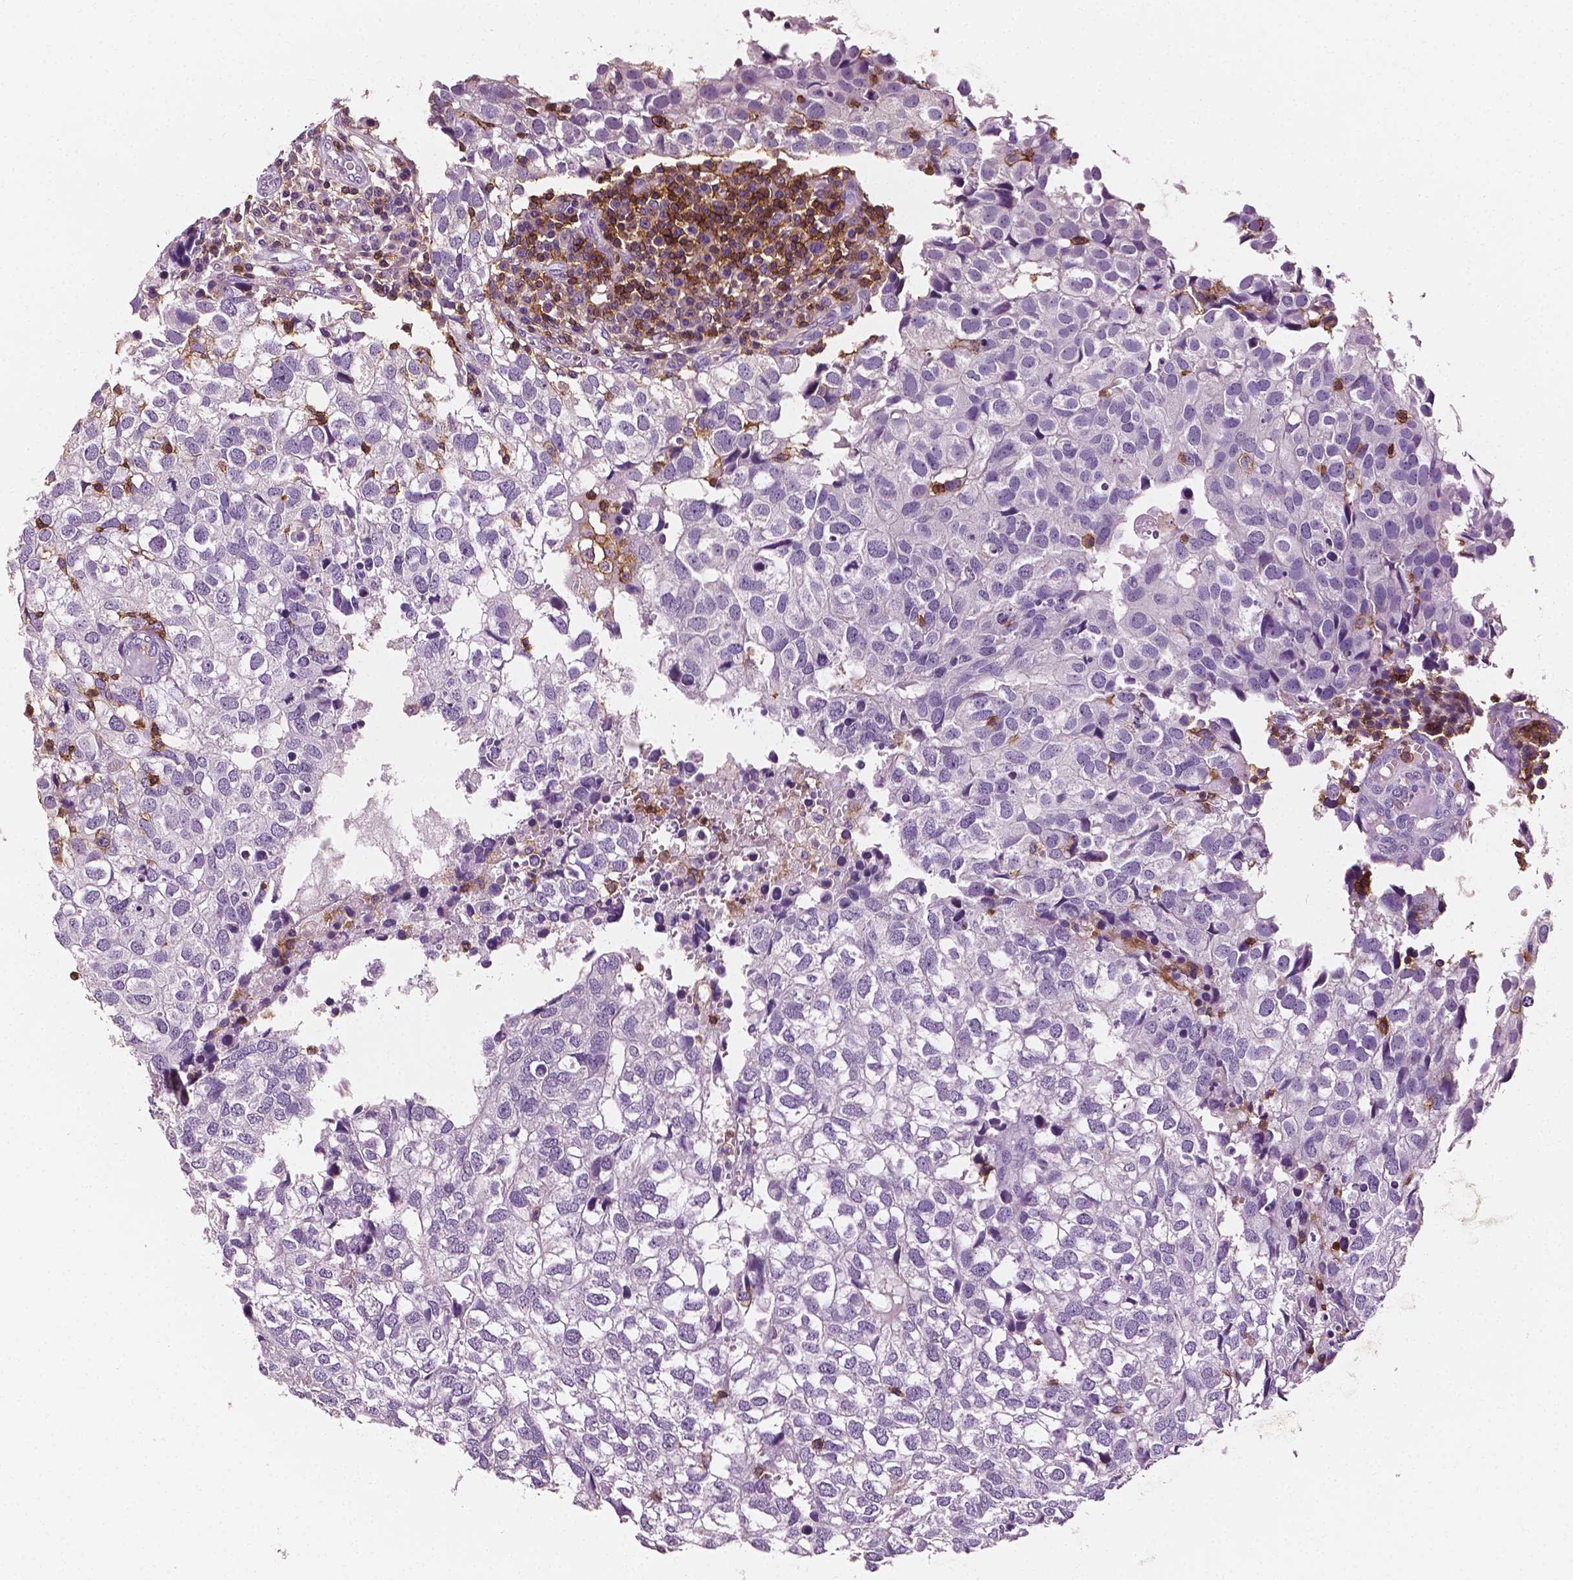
{"staining": {"intensity": "negative", "quantity": "none", "location": "none"}, "tissue": "breast cancer", "cell_type": "Tumor cells", "image_type": "cancer", "snomed": [{"axis": "morphology", "description": "Duct carcinoma"}, {"axis": "topography", "description": "Breast"}], "caption": "Tumor cells are negative for brown protein staining in breast cancer (infiltrating ductal carcinoma).", "gene": "PTPRC", "patient": {"sex": "female", "age": 30}}